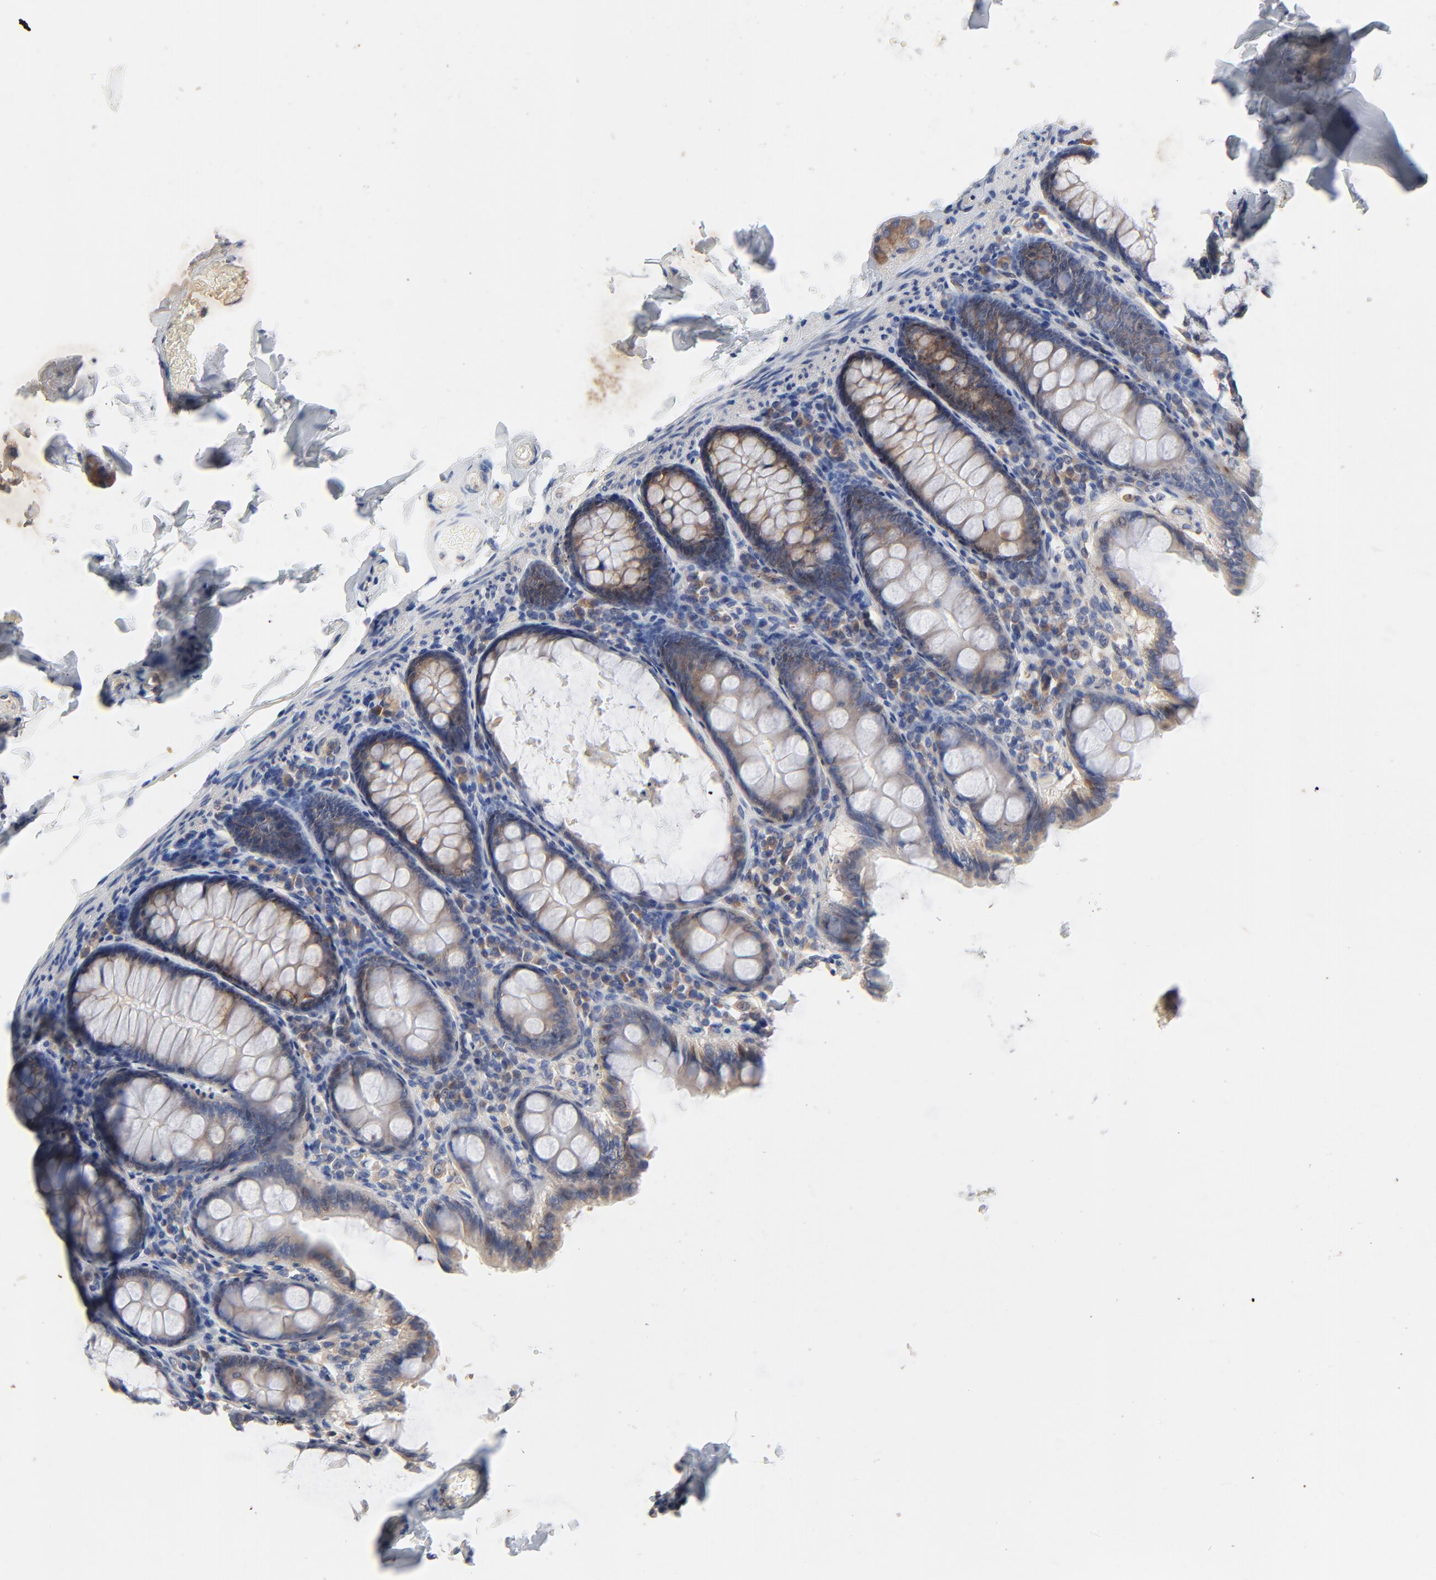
{"staining": {"intensity": "negative", "quantity": "none", "location": "none"}, "tissue": "colon", "cell_type": "Endothelial cells", "image_type": "normal", "snomed": [{"axis": "morphology", "description": "Normal tissue, NOS"}, {"axis": "topography", "description": "Colon"}], "caption": "Endothelial cells are negative for brown protein staining in normal colon. (Stains: DAB (3,3'-diaminobenzidine) immunohistochemistry (IHC) with hematoxylin counter stain, Microscopy: brightfield microscopy at high magnification).", "gene": "VAV2", "patient": {"sex": "female", "age": 61}}